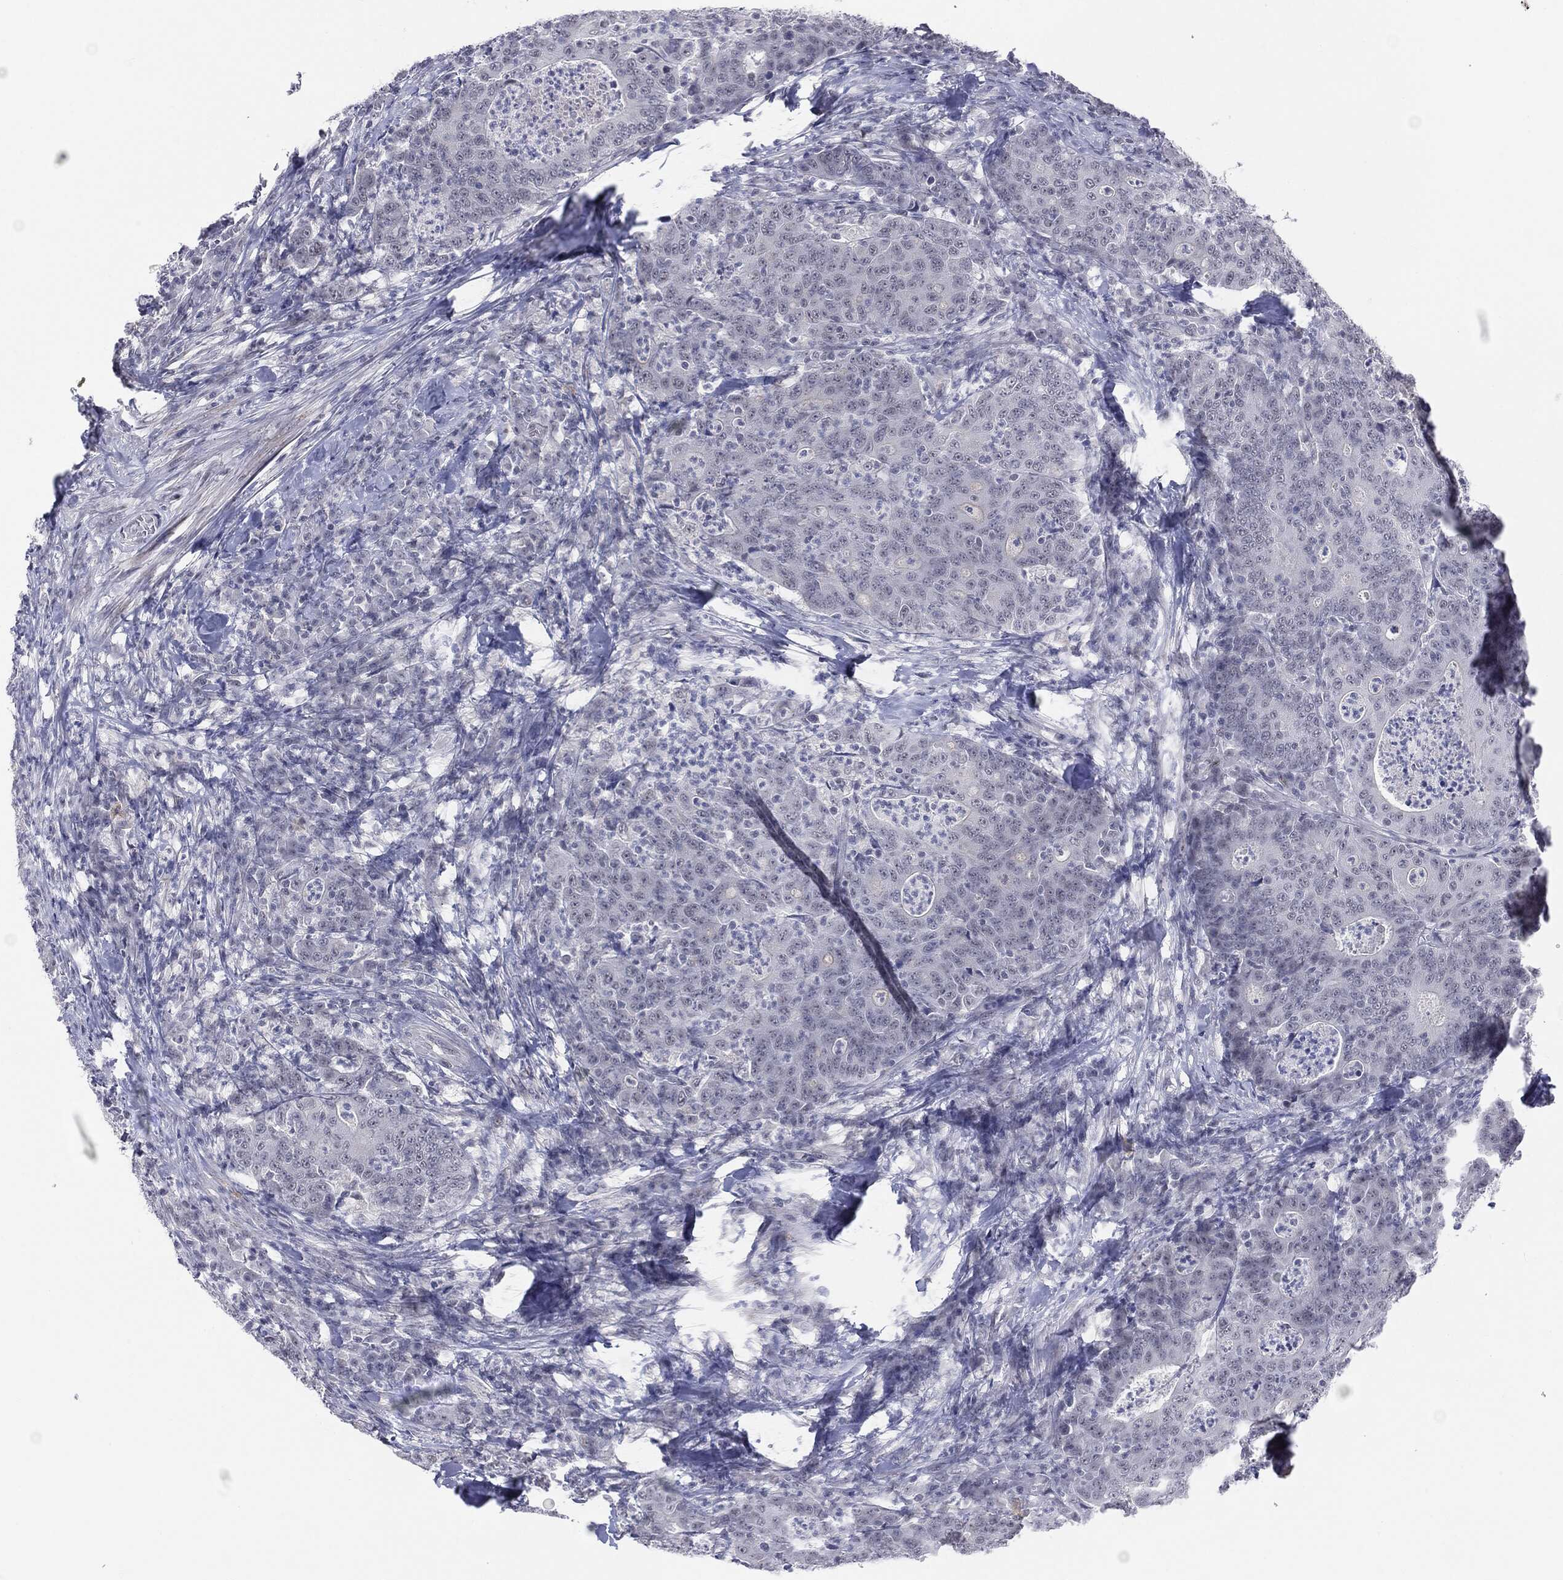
{"staining": {"intensity": "negative", "quantity": "none", "location": "none"}, "tissue": "colorectal cancer", "cell_type": "Tumor cells", "image_type": "cancer", "snomed": [{"axis": "morphology", "description": "Adenocarcinoma, NOS"}, {"axis": "topography", "description": "Colon"}], "caption": "Tumor cells show no significant protein expression in colorectal adenocarcinoma. (DAB (3,3'-diaminobenzidine) immunohistochemistry (IHC) visualized using brightfield microscopy, high magnification).", "gene": "SLC5A5", "patient": {"sex": "male", "age": 70}}